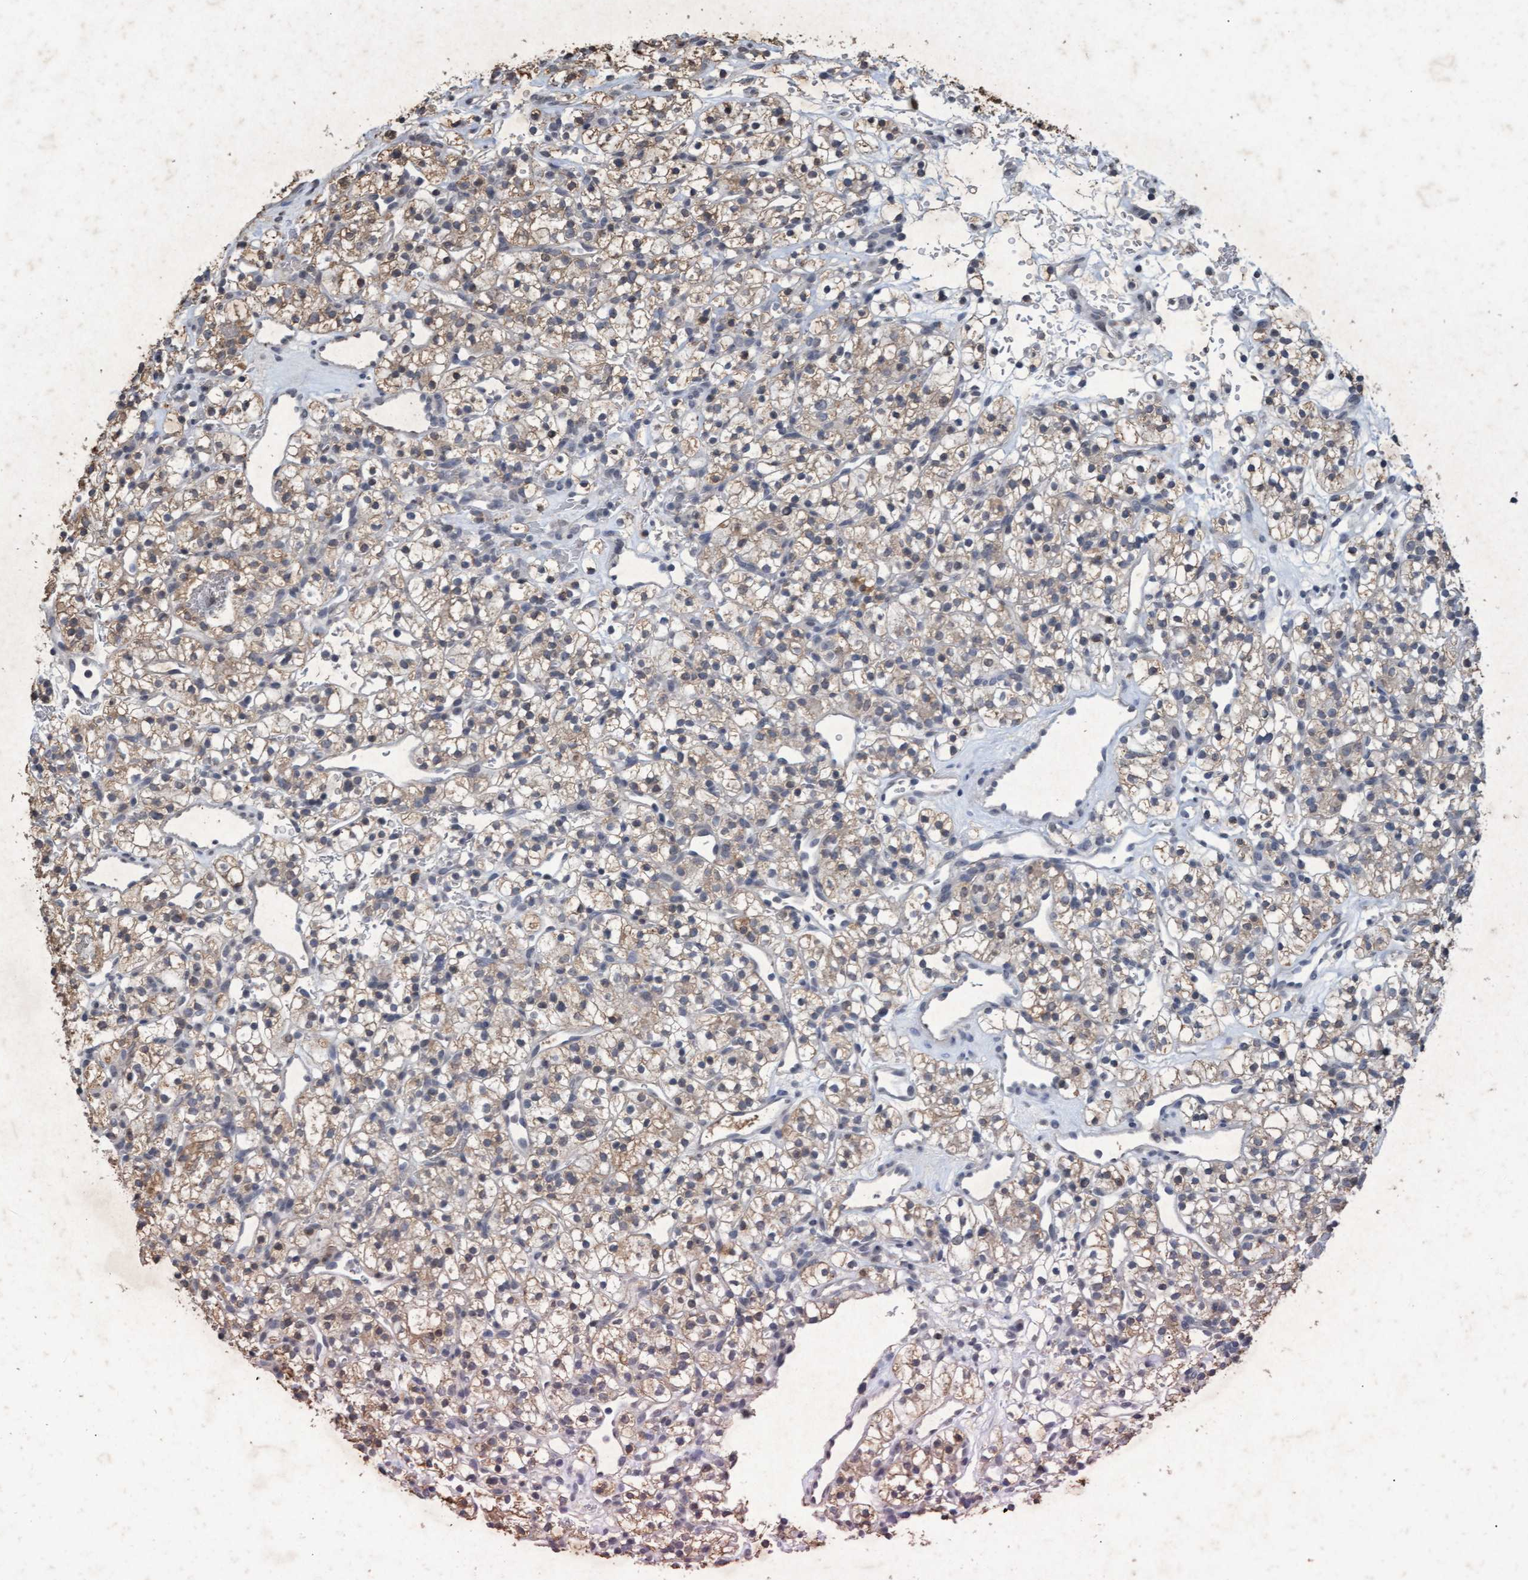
{"staining": {"intensity": "weak", "quantity": "25%-75%", "location": "cytoplasmic/membranous"}, "tissue": "renal cancer", "cell_type": "Tumor cells", "image_type": "cancer", "snomed": [{"axis": "morphology", "description": "Adenocarcinoma, NOS"}, {"axis": "topography", "description": "Kidney"}], "caption": "The immunohistochemical stain shows weak cytoplasmic/membranous staining in tumor cells of renal cancer tissue. Nuclei are stained in blue.", "gene": "GALC", "patient": {"sex": "female", "age": 57}}